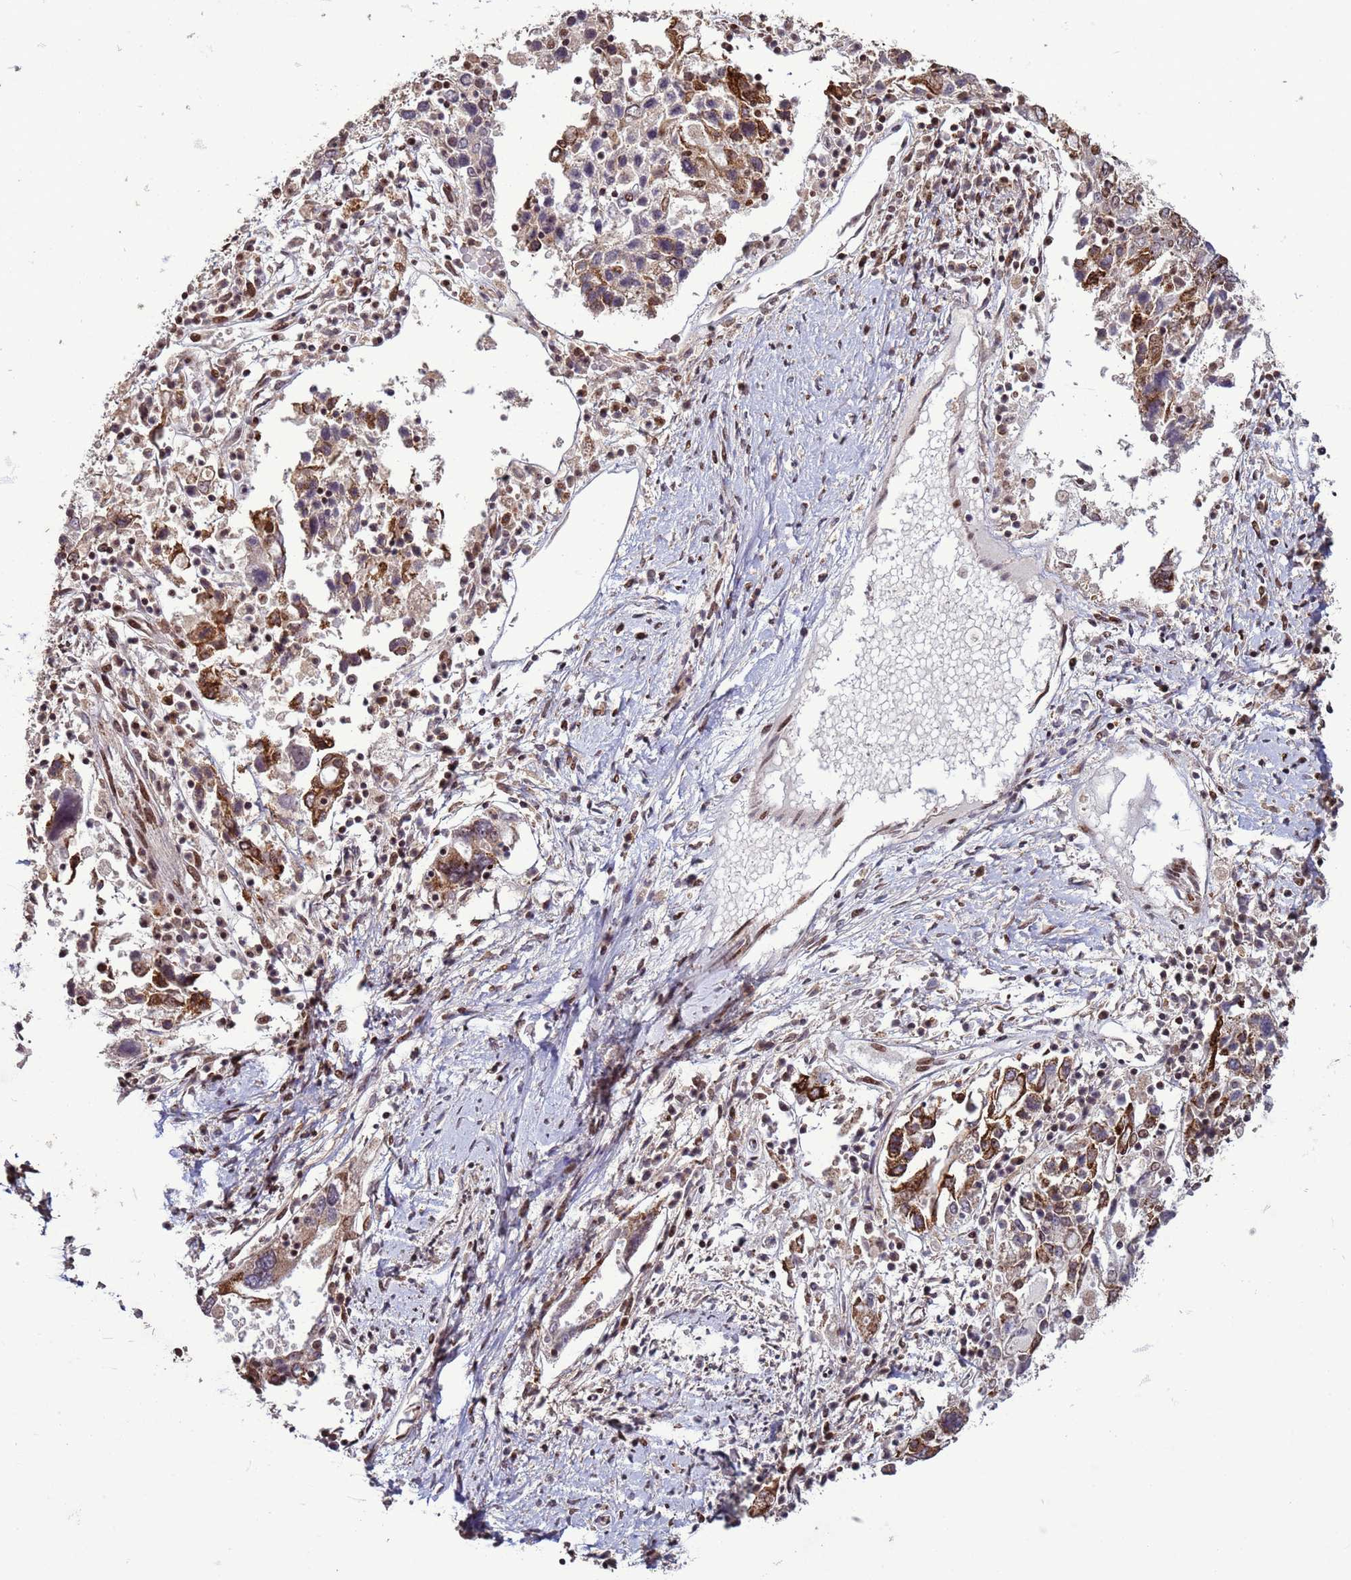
{"staining": {"intensity": "strong", "quantity": "<25%", "location": "cytoplasmic/membranous"}, "tissue": "ovarian cancer", "cell_type": "Tumor cells", "image_type": "cancer", "snomed": [{"axis": "morphology", "description": "Carcinoma, endometroid"}, {"axis": "topography", "description": "Ovary"}], "caption": "The photomicrograph demonstrates a brown stain indicating the presence of a protein in the cytoplasmic/membranous of tumor cells in ovarian cancer. The staining was performed using DAB (3,3'-diaminobenzidine), with brown indicating positive protein expression. Nuclei are stained blue with hematoxylin.", "gene": "HGH1", "patient": {"sex": "female", "age": 62}}